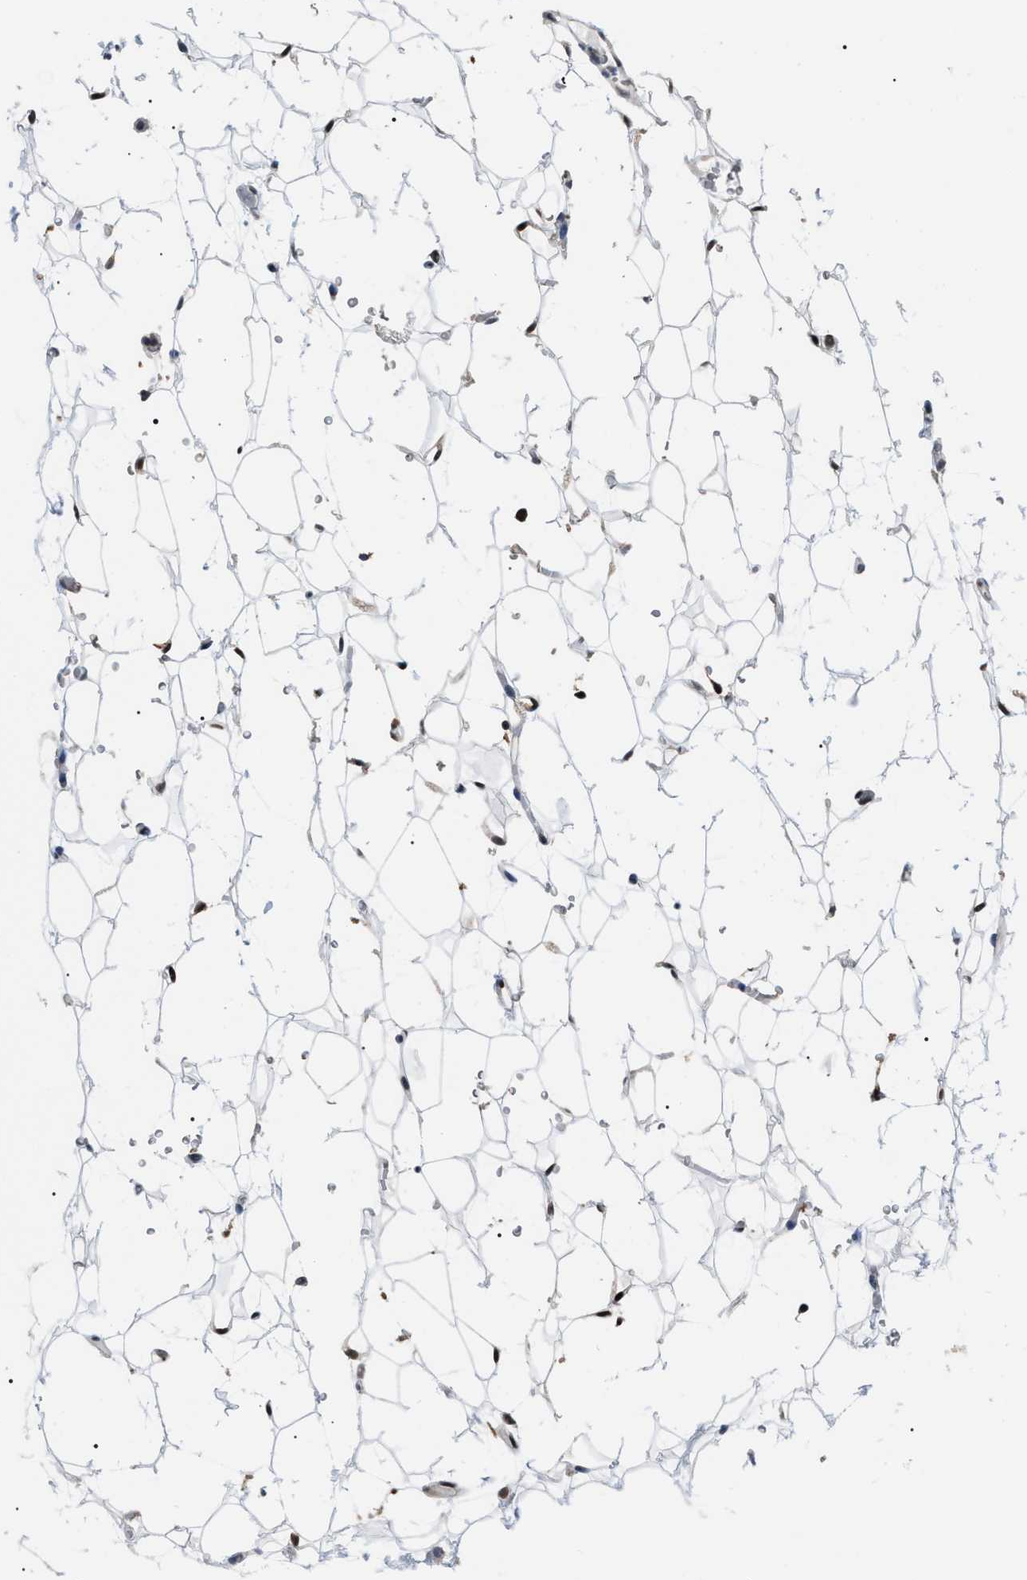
{"staining": {"intensity": "strong", "quantity": ">75%", "location": "cytoplasmic/membranous"}, "tissue": "parathyroid gland", "cell_type": "Glandular cells", "image_type": "normal", "snomed": [{"axis": "morphology", "description": "Normal tissue, NOS"}, {"axis": "morphology", "description": "Adenoma, NOS"}, {"axis": "topography", "description": "Parathyroid gland"}], "caption": "Glandular cells exhibit high levels of strong cytoplasmic/membranous expression in approximately >75% of cells in normal human parathyroid gland.", "gene": "AGO2", "patient": {"sex": "female", "age": 58}}